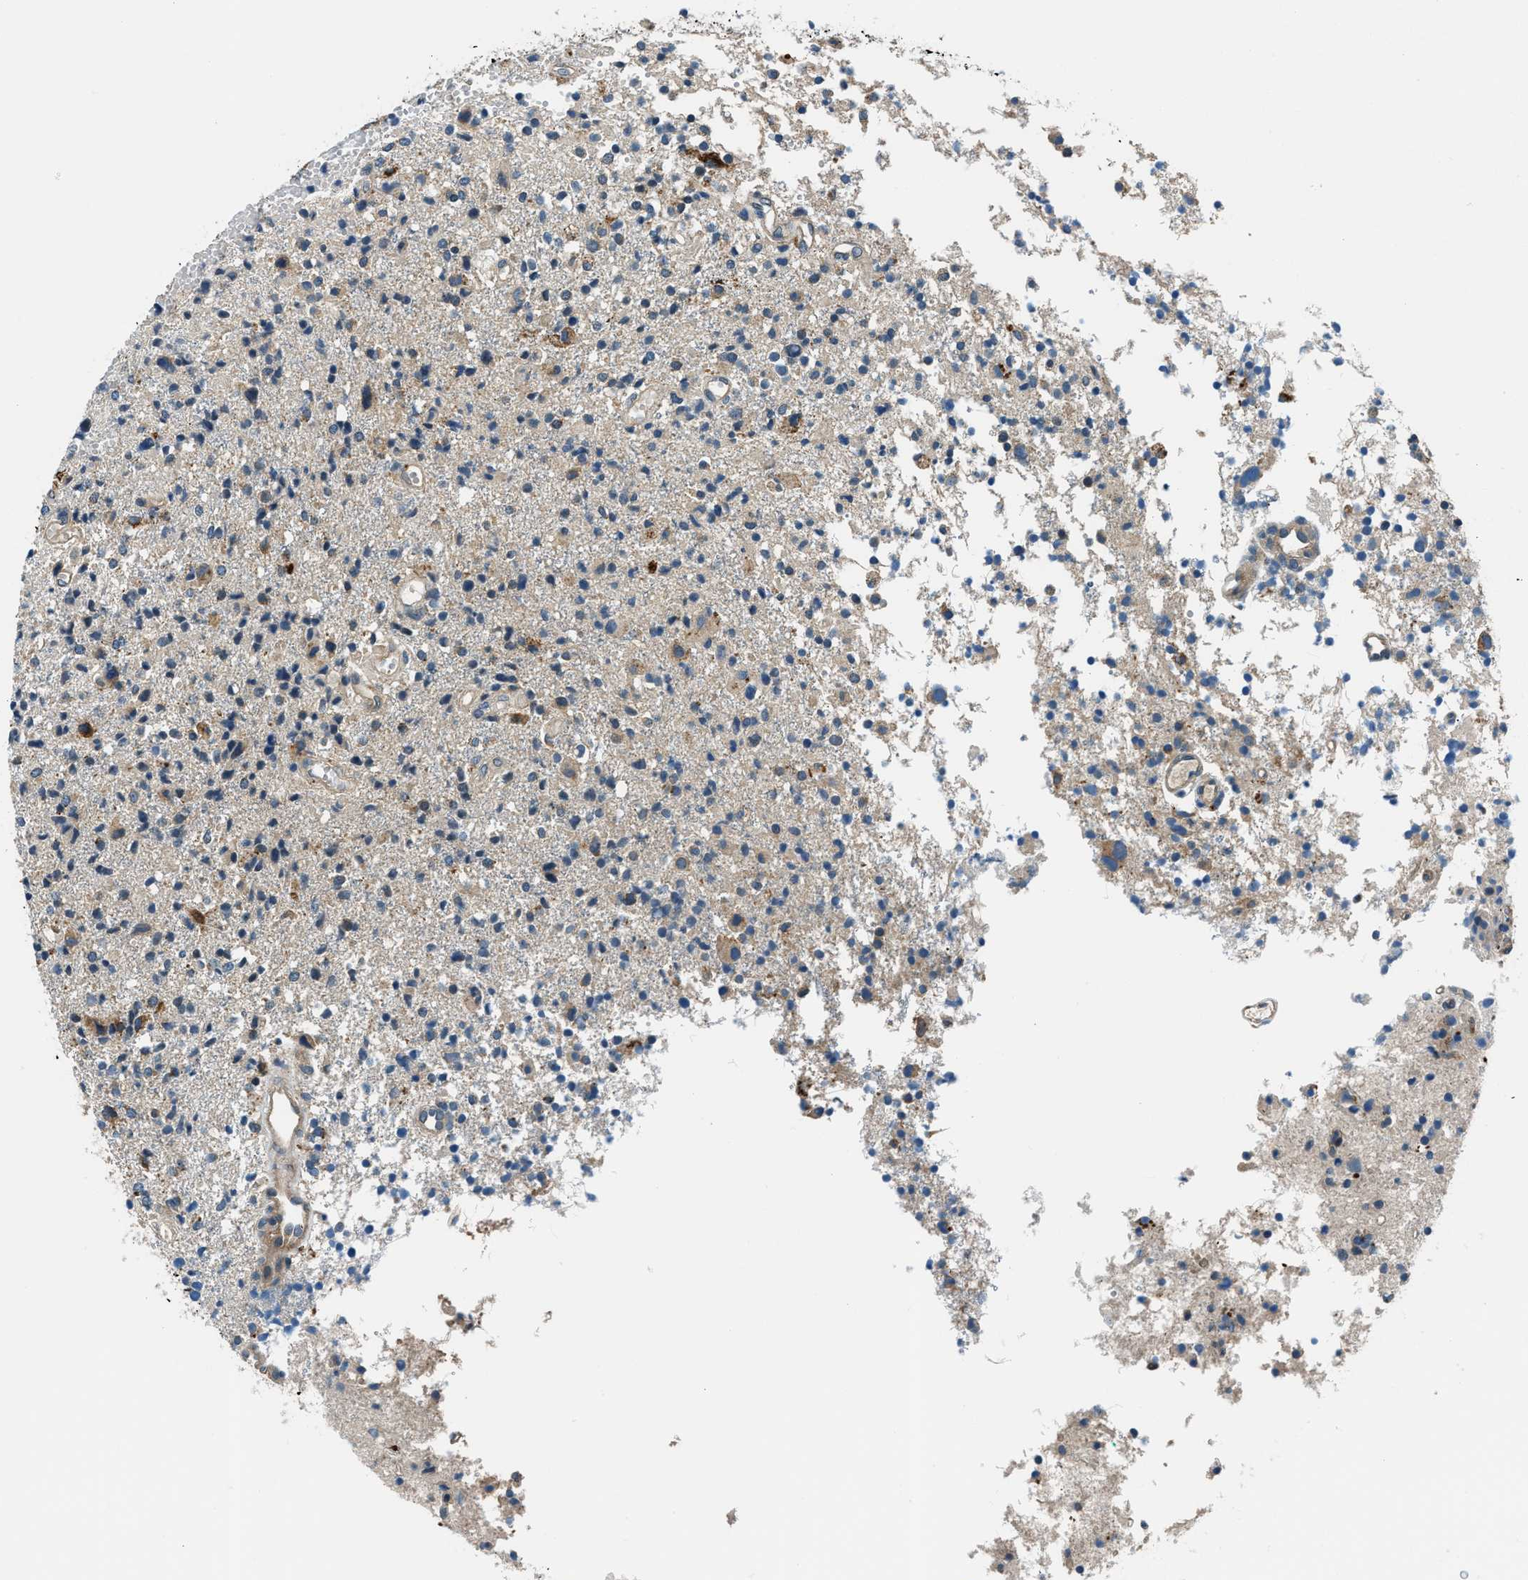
{"staining": {"intensity": "weak", "quantity": "<25%", "location": "cytoplasmic/membranous"}, "tissue": "glioma", "cell_type": "Tumor cells", "image_type": "cancer", "snomed": [{"axis": "morphology", "description": "Glioma, malignant, High grade"}, {"axis": "topography", "description": "Brain"}], "caption": "This is a histopathology image of IHC staining of malignant glioma (high-grade), which shows no positivity in tumor cells. Nuclei are stained in blue.", "gene": "SLC19A2", "patient": {"sex": "female", "age": 59}}